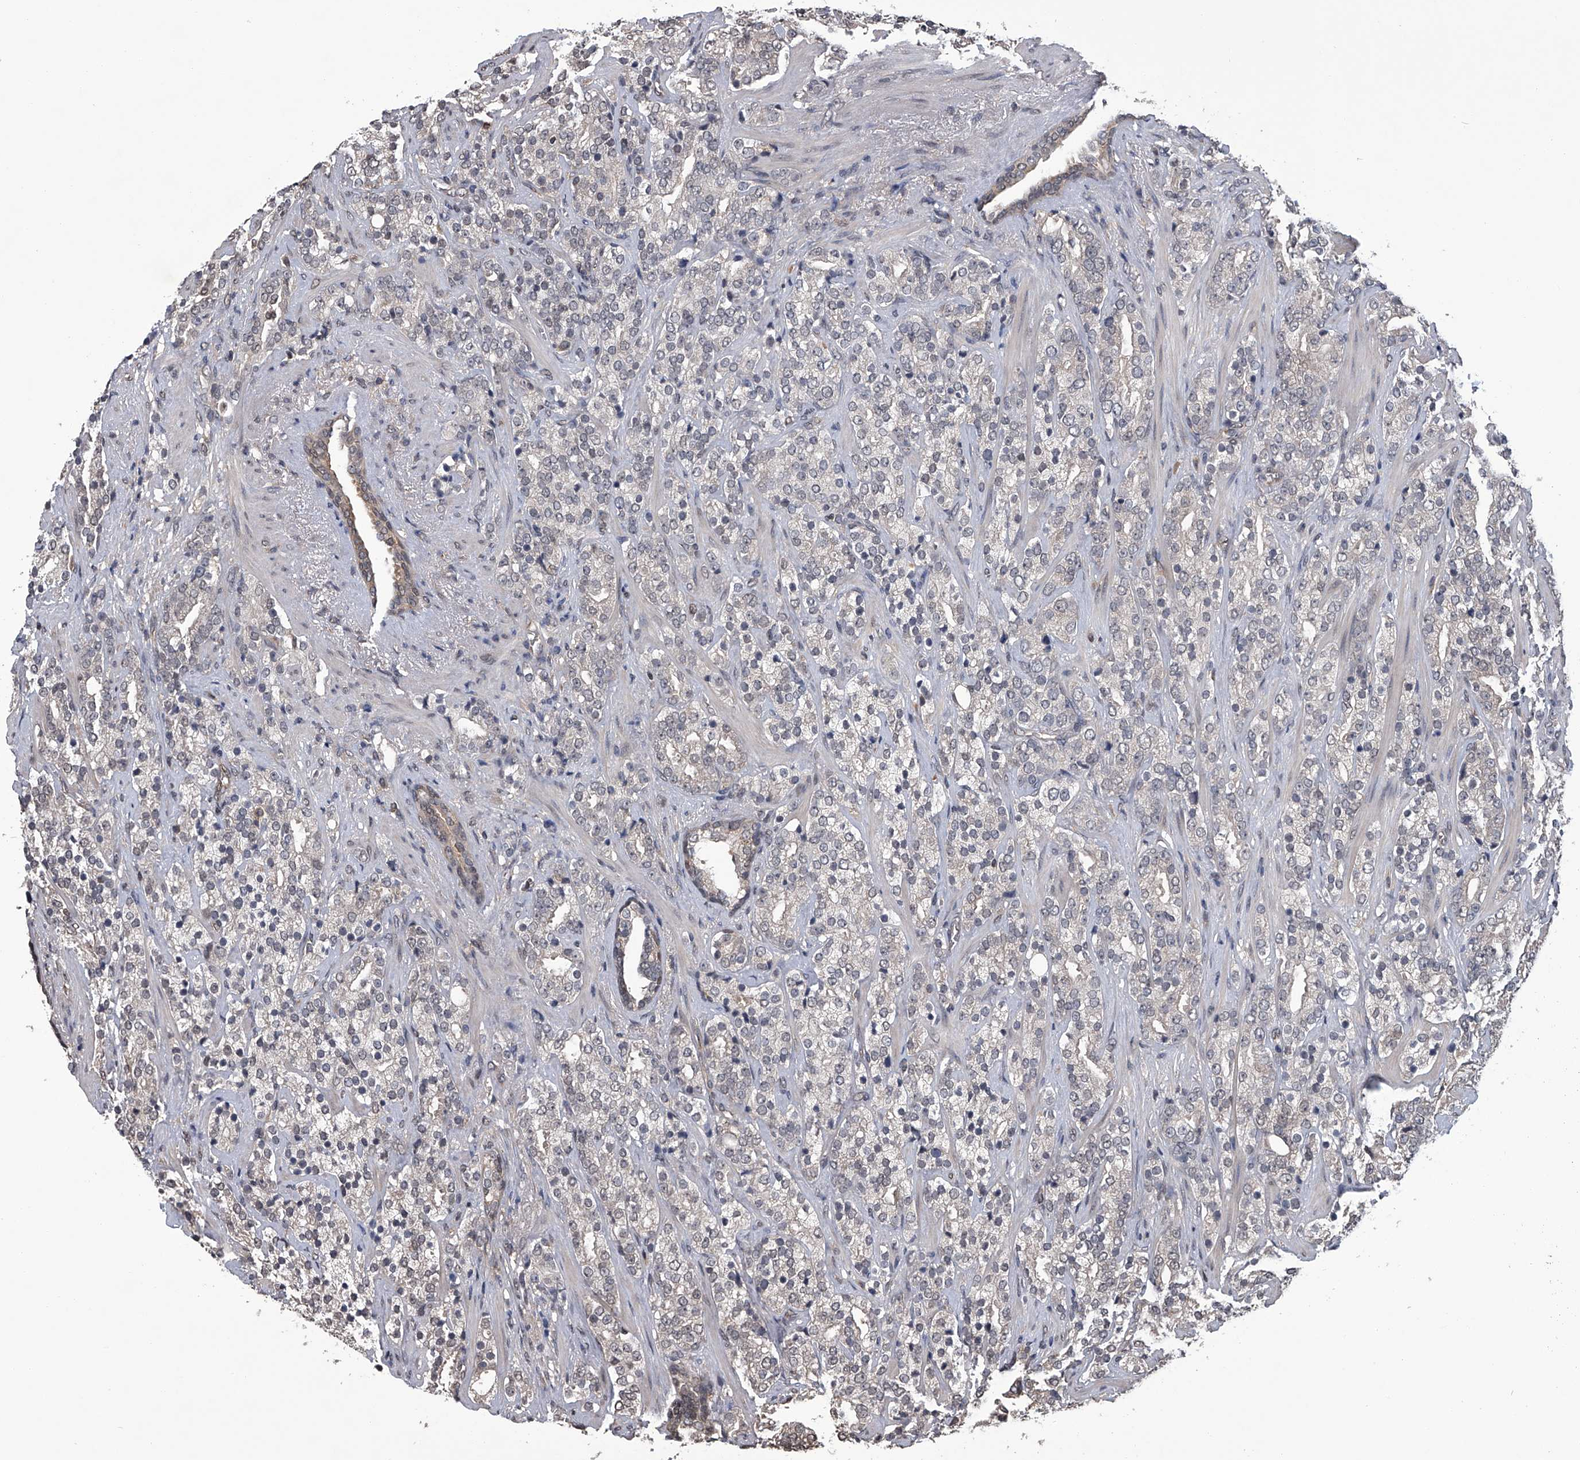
{"staining": {"intensity": "negative", "quantity": "none", "location": "none"}, "tissue": "prostate cancer", "cell_type": "Tumor cells", "image_type": "cancer", "snomed": [{"axis": "morphology", "description": "Adenocarcinoma, High grade"}, {"axis": "topography", "description": "Prostate"}], "caption": "The photomicrograph exhibits no significant positivity in tumor cells of prostate cancer (adenocarcinoma (high-grade)). (Immunohistochemistry, brightfield microscopy, high magnification).", "gene": "TSNAX", "patient": {"sex": "male", "age": 71}}